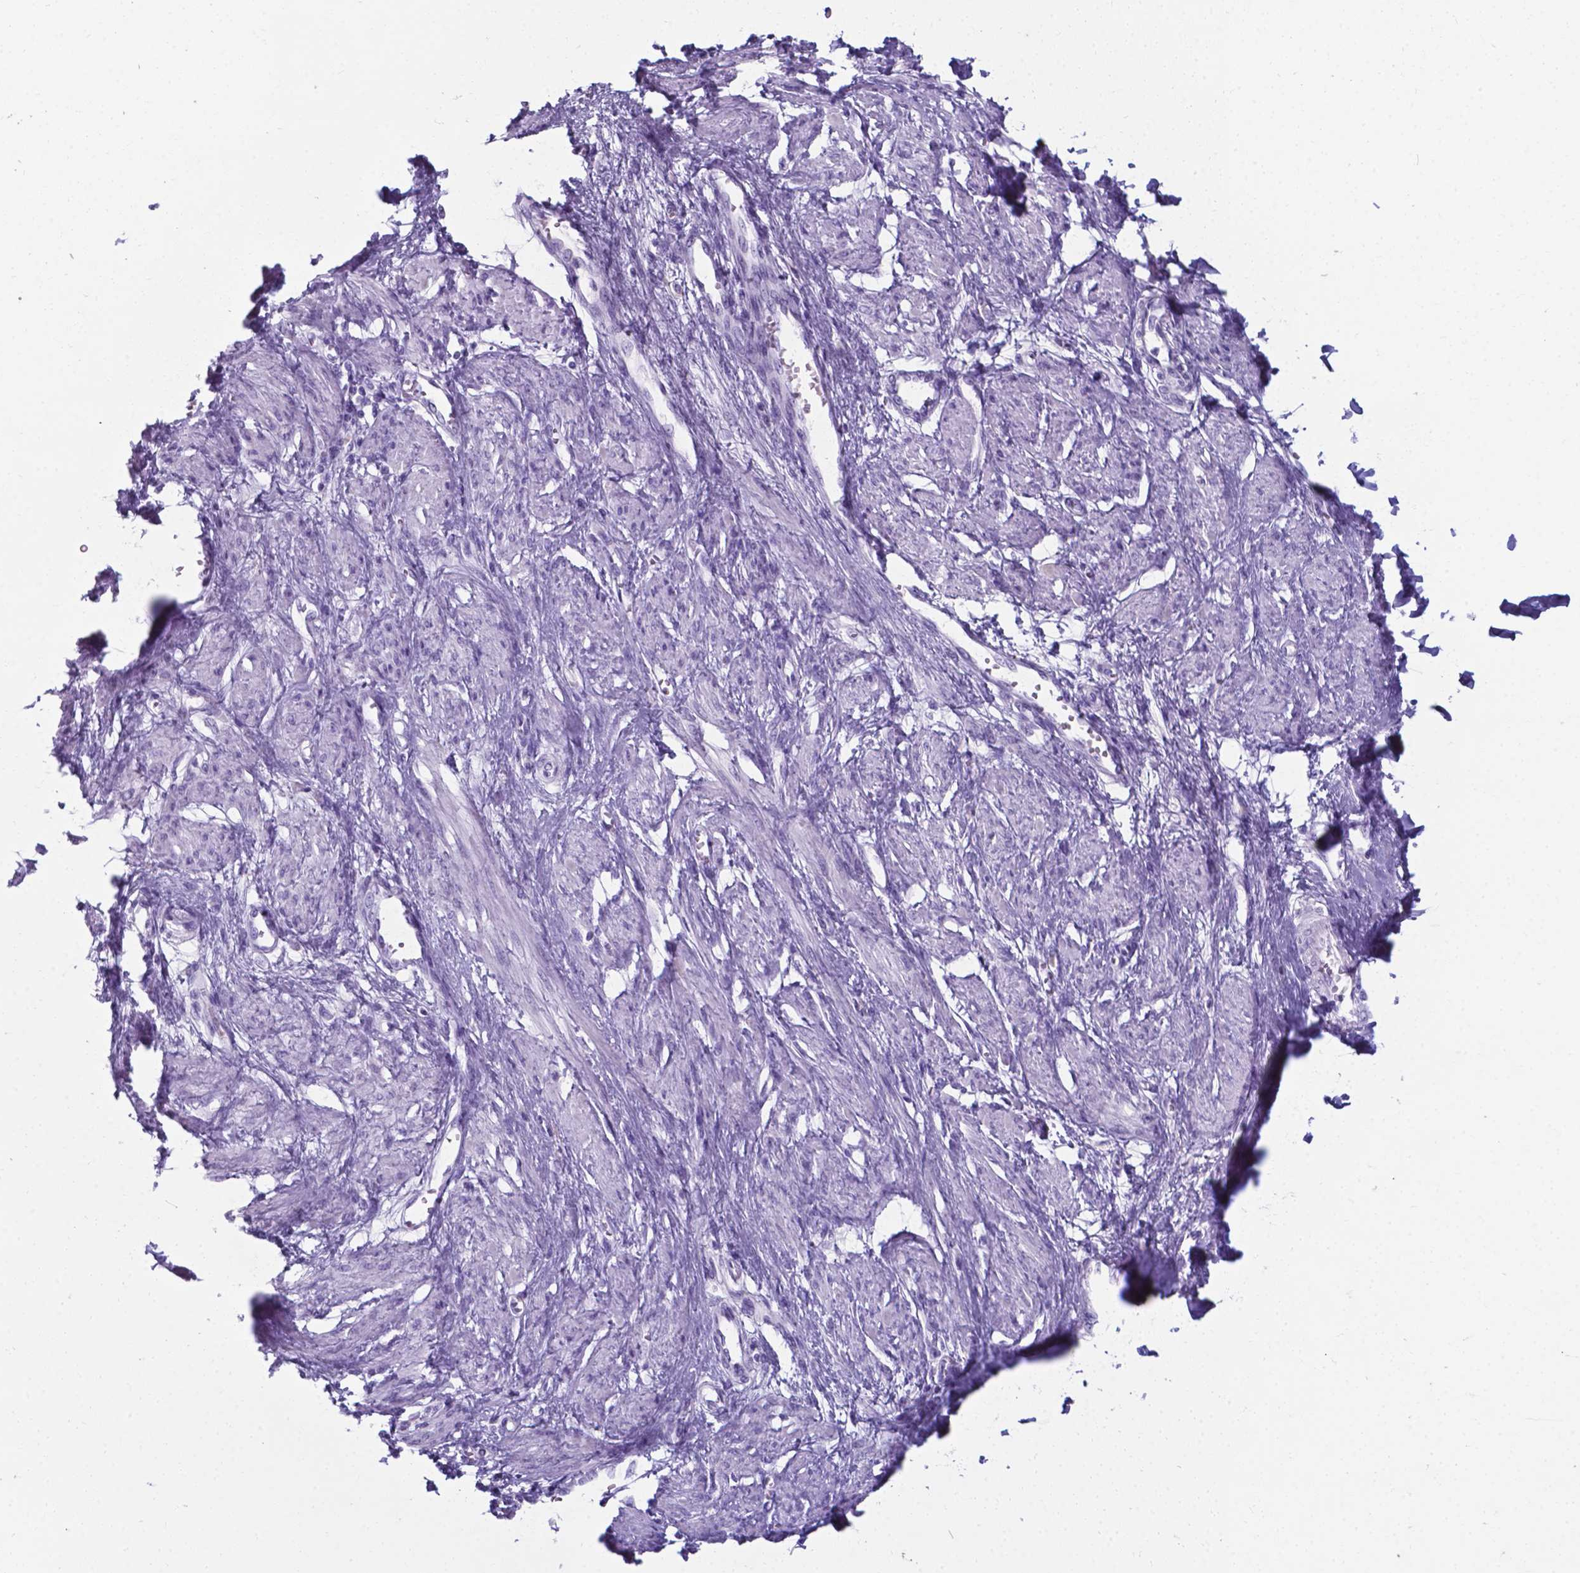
{"staining": {"intensity": "negative", "quantity": "none", "location": "none"}, "tissue": "smooth muscle", "cell_type": "Smooth muscle cells", "image_type": "normal", "snomed": [{"axis": "morphology", "description": "Normal tissue, NOS"}, {"axis": "topography", "description": "Smooth muscle"}, {"axis": "topography", "description": "Uterus"}], "caption": "An IHC micrograph of unremarkable smooth muscle is shown. There is no staining in smooth muscle cells of smooth muscle.", "gene": "AP5B1", "patient": {"sex": "female", "age": 39}}